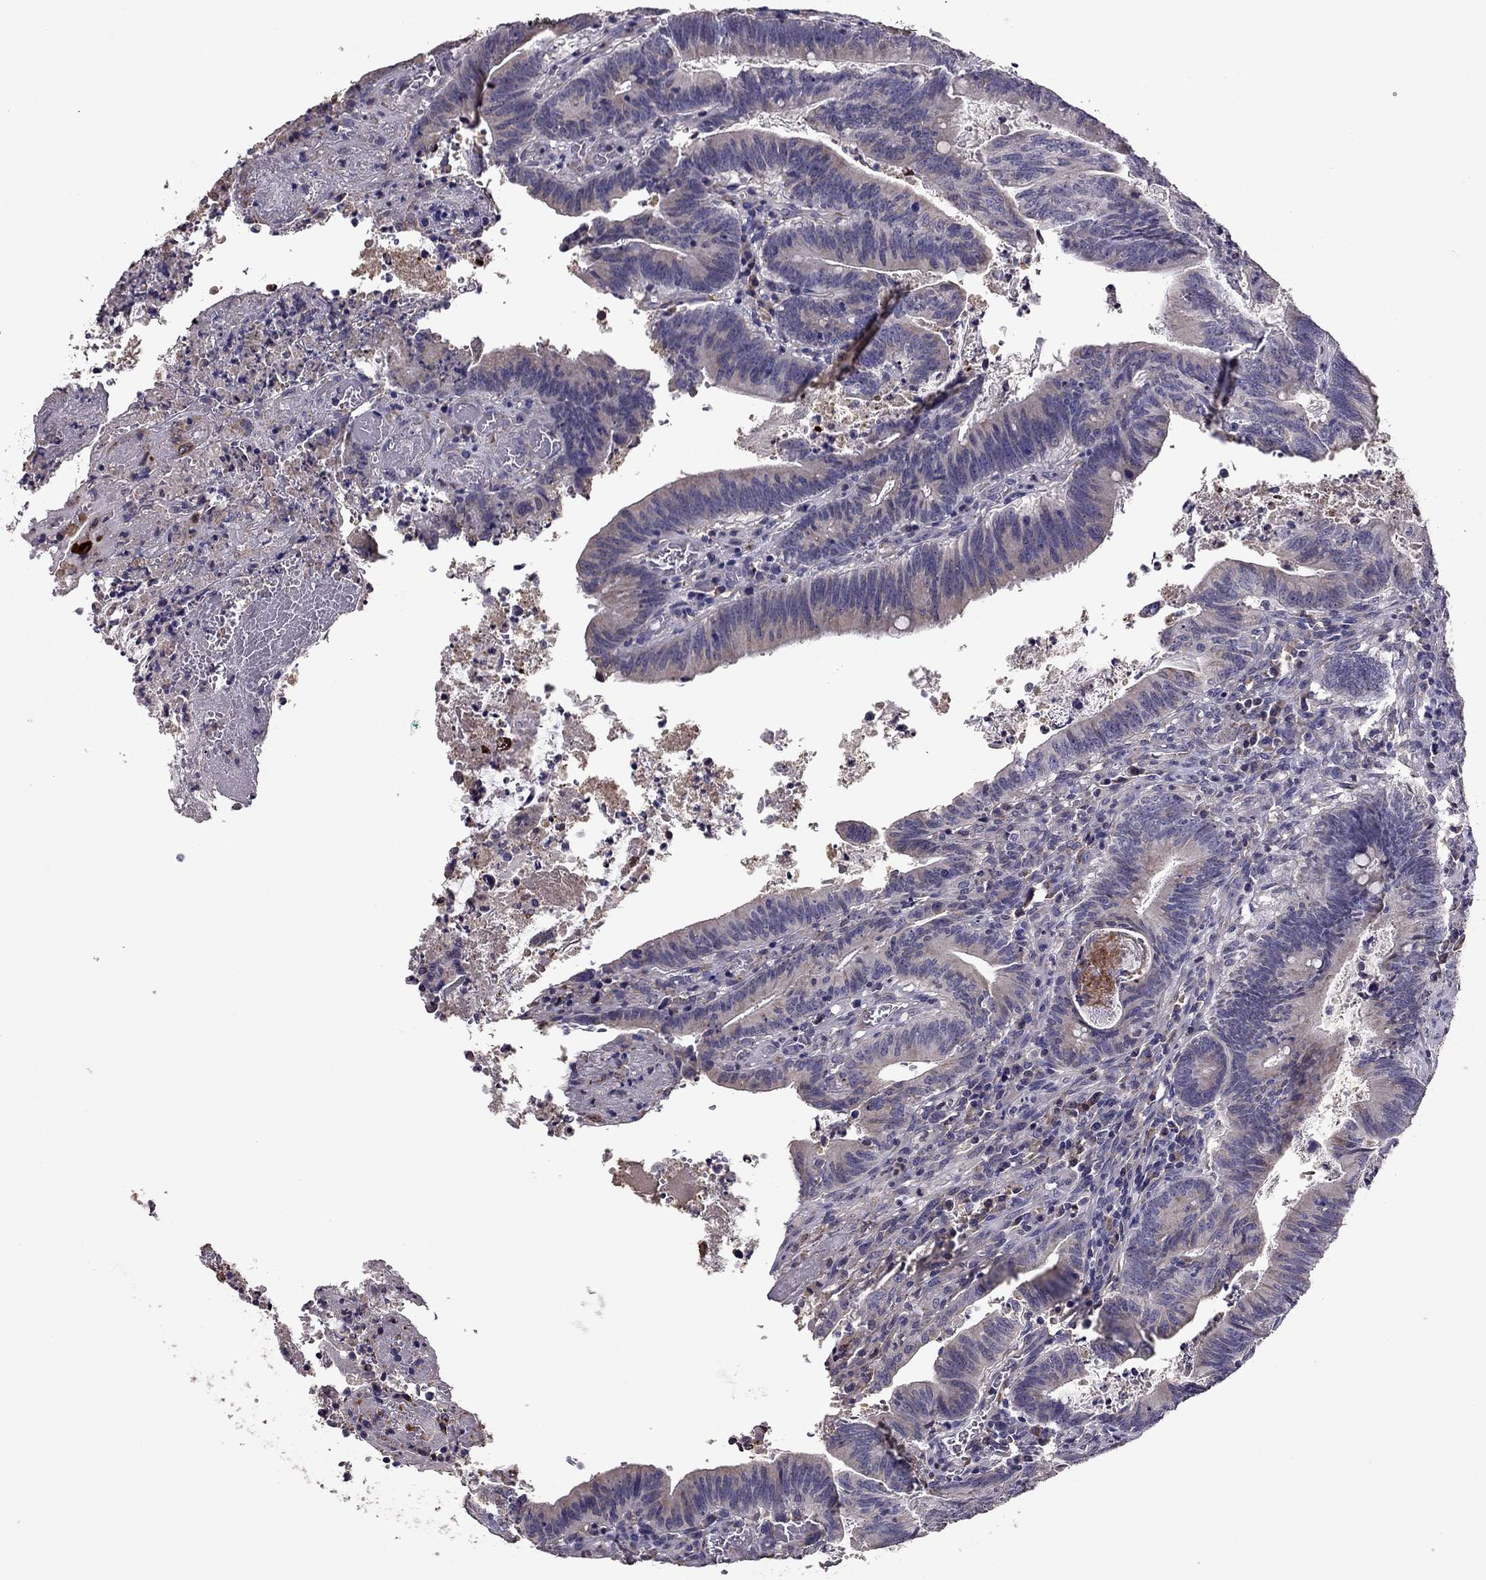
{"staining": {"intensity": "negative", "quantity": "none", "location": "none"}, "tissue": "colorectal cancer", "cell_type": "Tumor cells", "image_type": "cancer", "snomed": [{"axis": "morphology", "description": "Adenocarcinoma, NOS"}, {"axis": "topography", "description": "Colon"}], "caption": "Immunohistochemical staining of colorectal cancer (adenocarcinoma) demonstrates no significant staining in tumor cells.", "gene": "CDH9", "patient": {"sex": "female", "age": 70}}